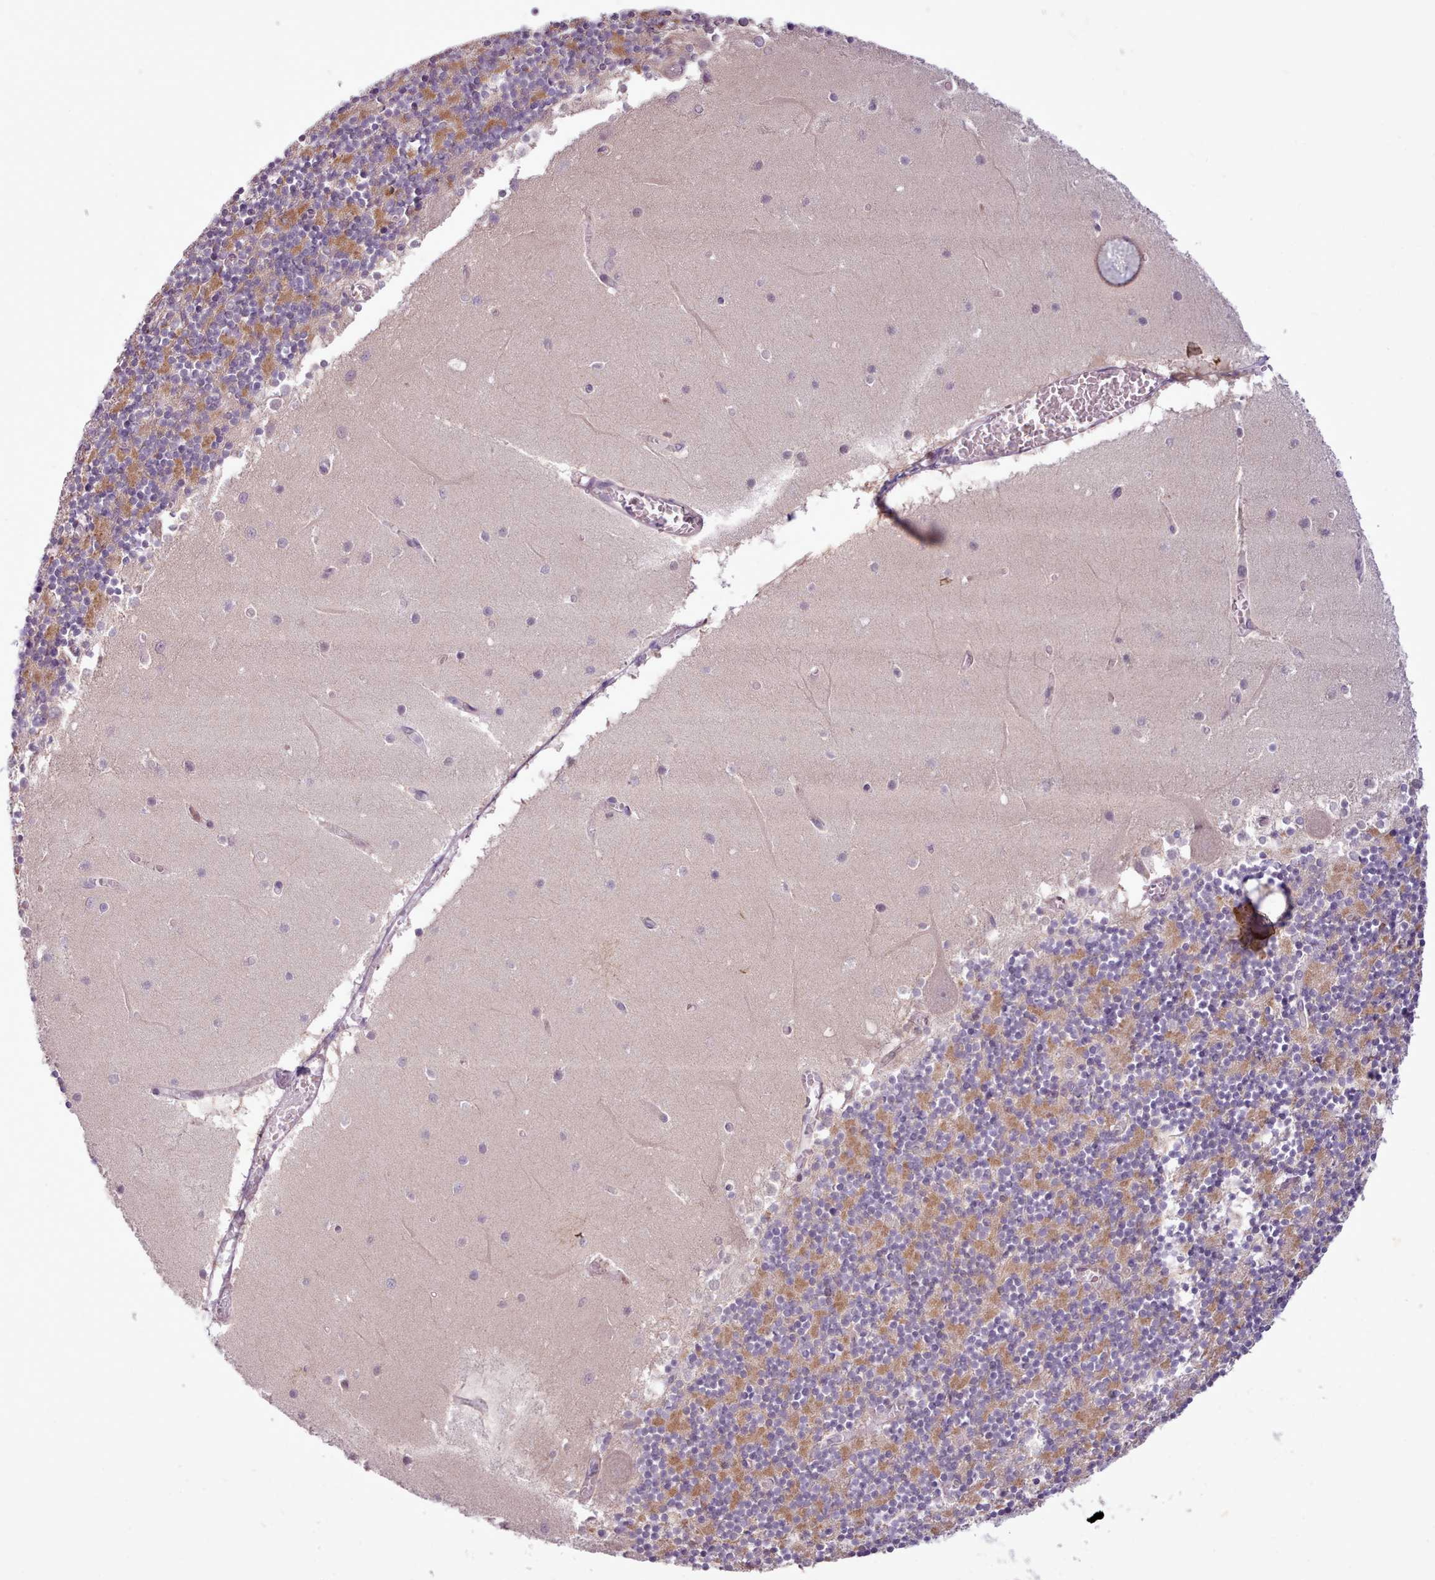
{"staining": {"intensity": "moderate", "quantity": "<25%", "location": "cytoplasmic/membranous"}, "tissue": "cerebellum", "cell_type": "Cells in granular layer", "image_type": "normal", "snomed": [{"axis": "morphology", "description": "Normal tissue, NOS"}, {"axis": "topography", "description": "Cerebellum"}], "caption": "Immunohistochemistry staining of unremarkable cerebellum, which demonstrates low levels of moderate cytoplasmic/membranous staining in about <25% of cells in granular layer indicating moderate cytoplasmic/membranous protein positivity. The staining was performed using DAB (brown) for protein detection and nuclei were counterstained in hematoxylin (blue).", "gene": "NMRK1", "patient": {"sex": "female", "age": 28}}